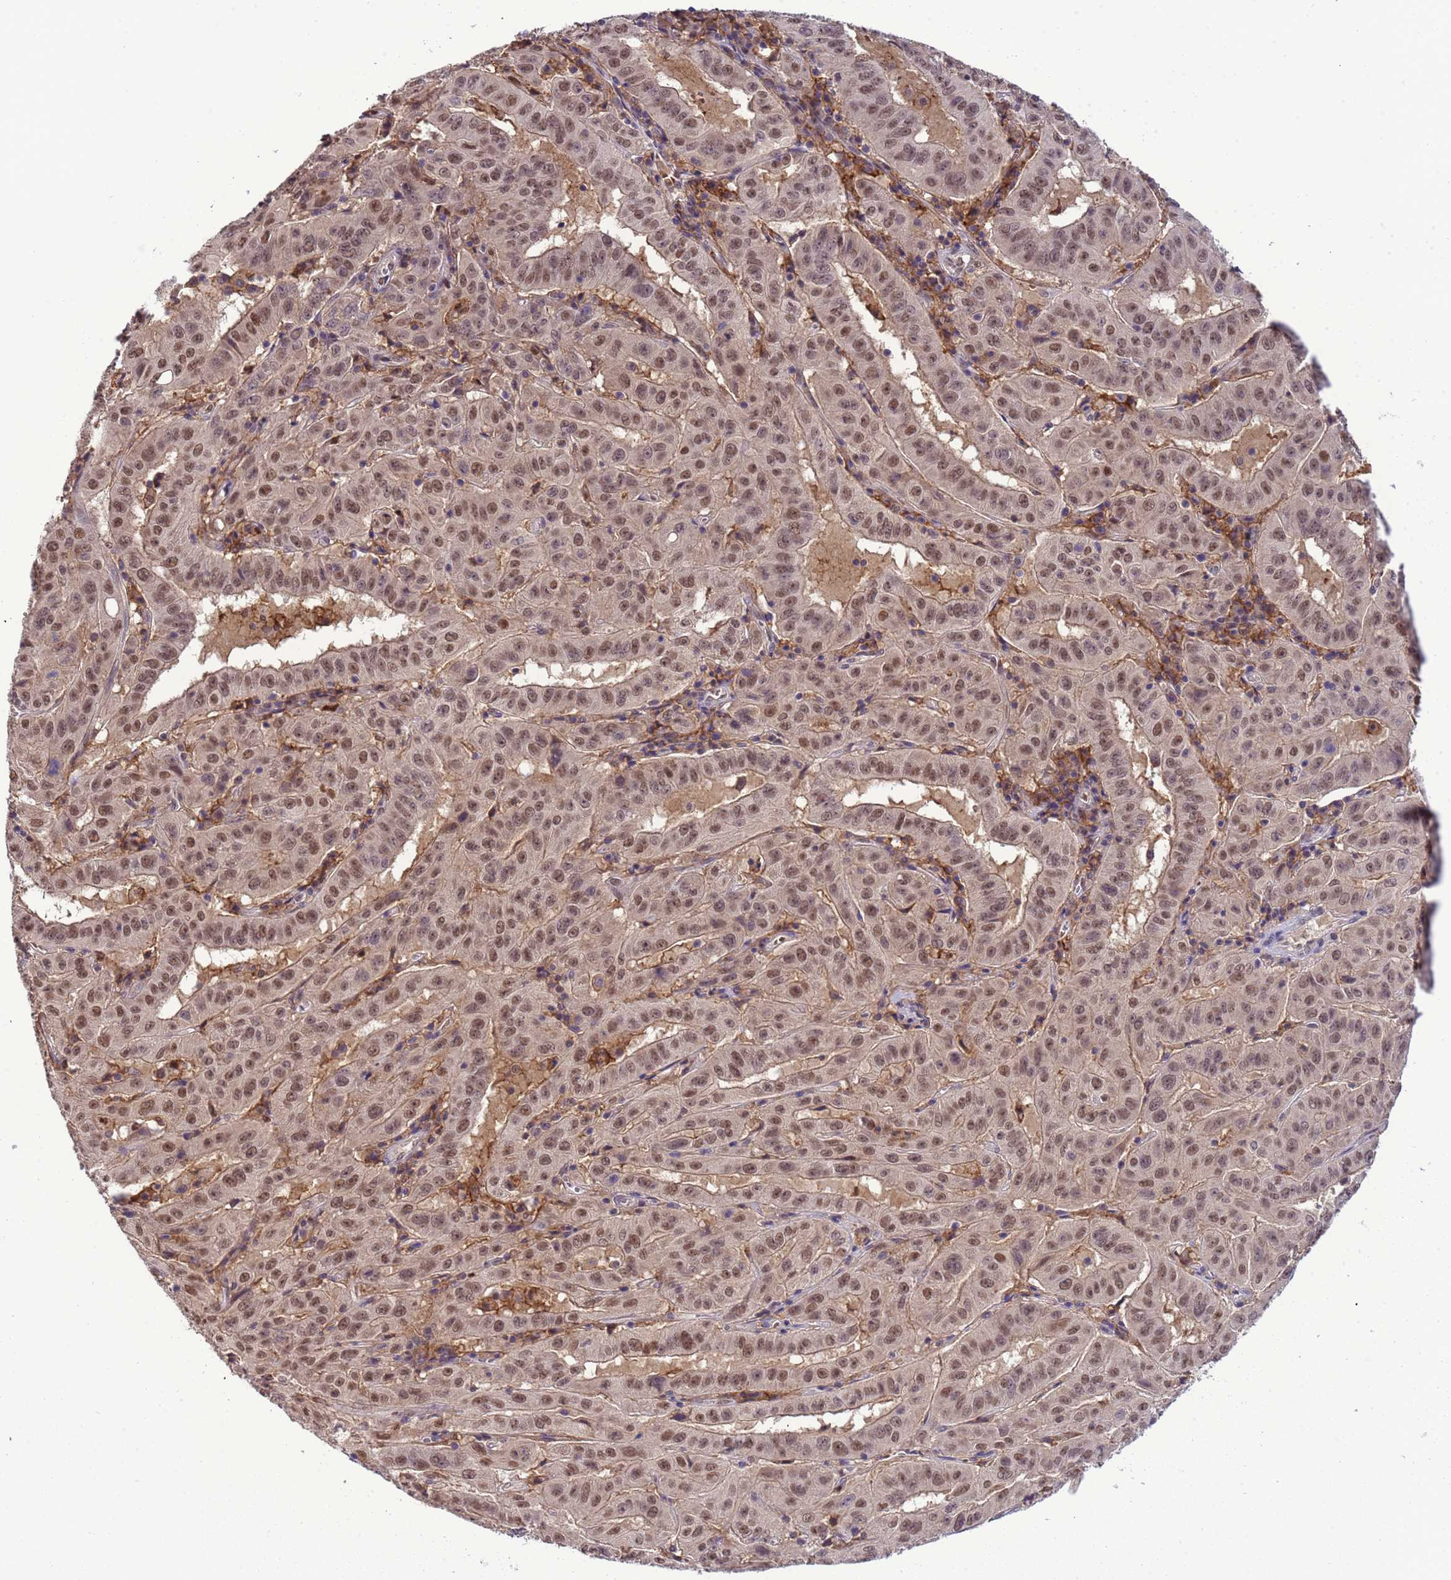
{"staining": {"intensity": "moderate", "quantity": ">75%", "location": "nuclear"}, "tissue": "pancreatic cancer", "cell_type": "Tumor cells", "image_type": "cancer", "snomed": [{"axis": "morphology", "description": "Adenocarcinoma, NOS"}, {"axis": "topography", "description": "Pancreas"}], "caption": "The immunohistochemical stain shows moderate nuclear positivity in tumor cells of adenocarcinoma (pancreatic) tissue.", "gene": "CD53", "patient": {"sex": "male", "age": 63}}